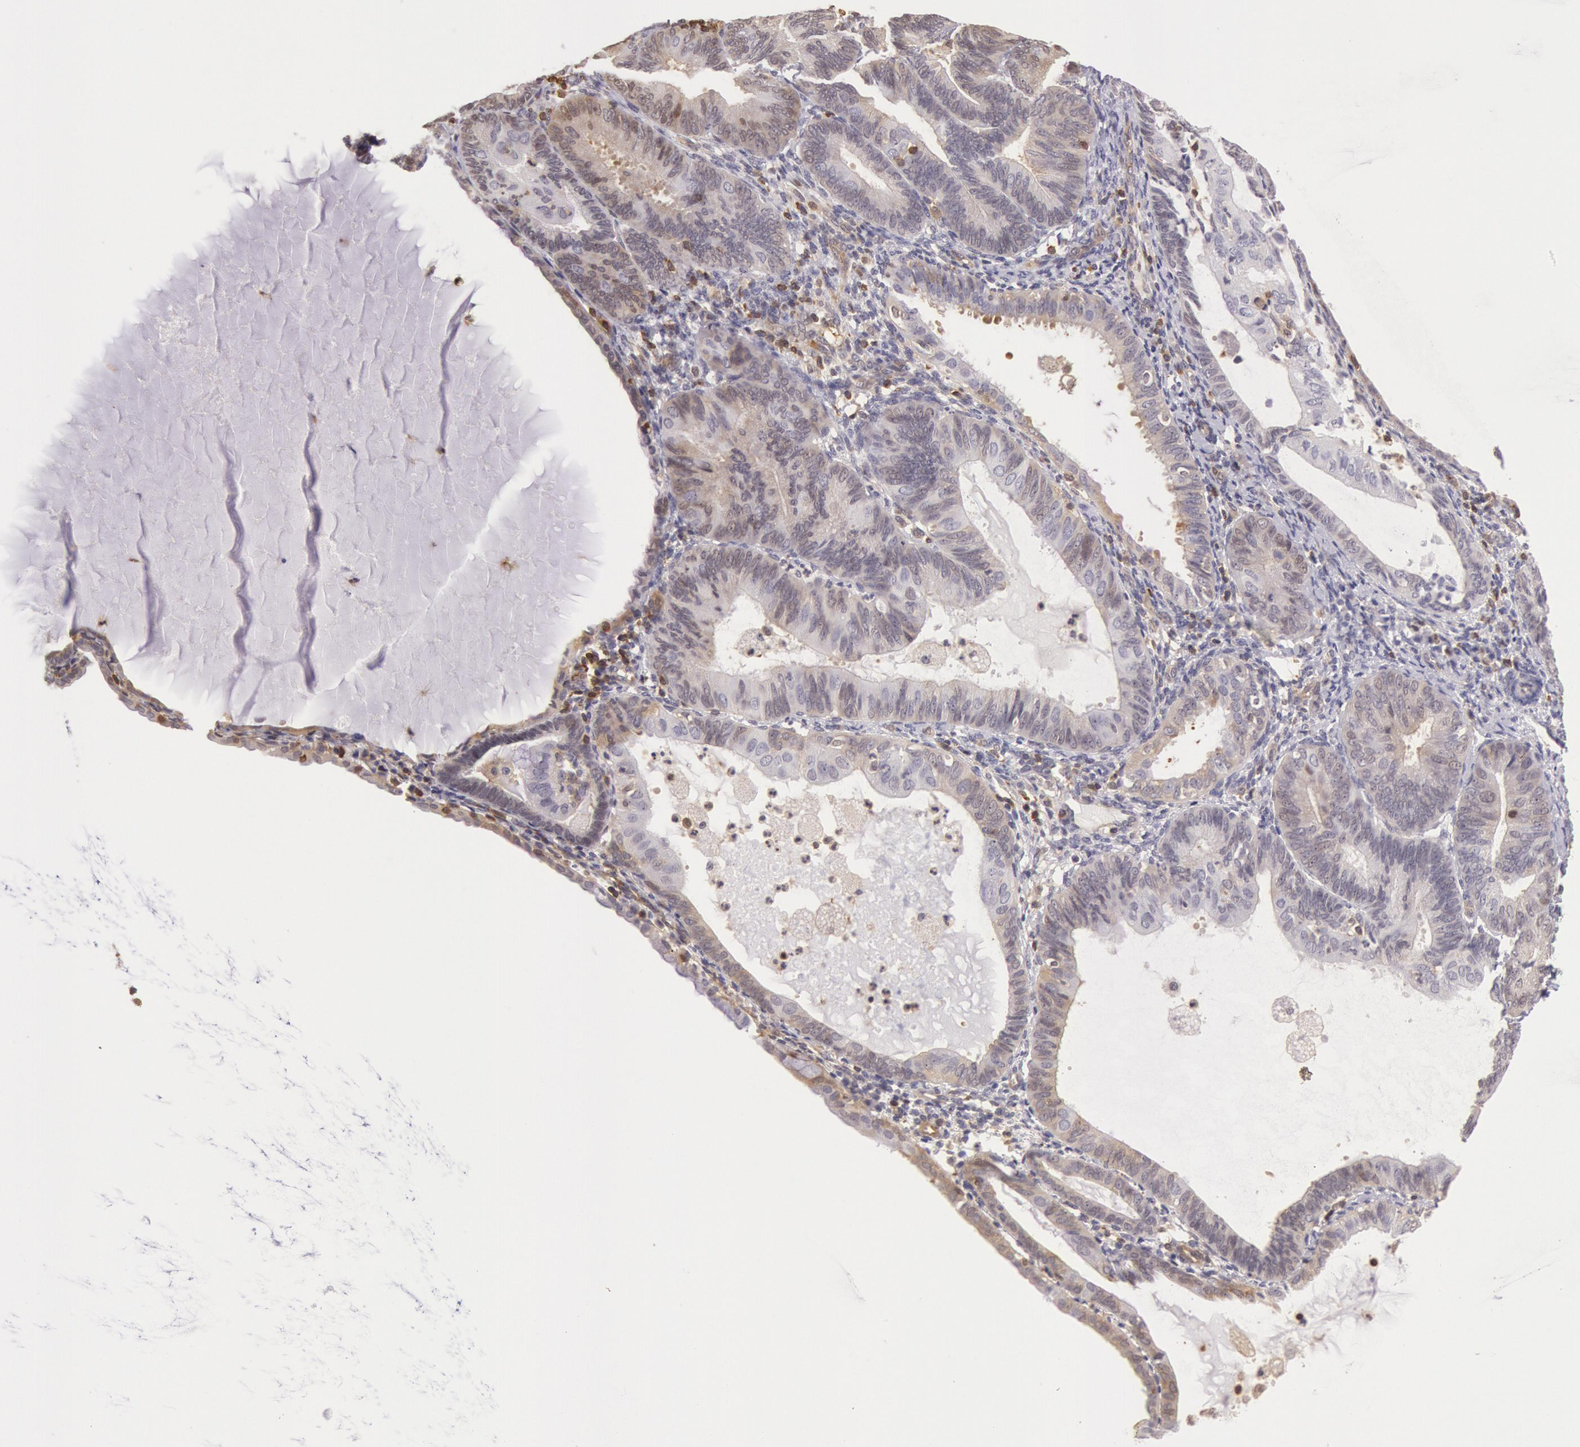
{"staining": {"intensity": "weak", "quantity": "25%-75%", "location": "cytoplasmic/membranous"}, "tissue": "endometrial cancer", "cell_type": "Tumor cells", "image_type": "cancer", "snomed": [{"axis": "morphology", "description": "Adenocarcinoma, NOS"}, {"axis": "topography", "description": "Endometrium"}], "caption": "This image shows immunohistochemistry (IHC) staining of endometrial adenocarcinoma, with low weak cytoplasmic/membranous positivity in about 25%-75% of tumor cells.", "gene": "HIF1A", "patient": {"sex": "female", "age": 63}}